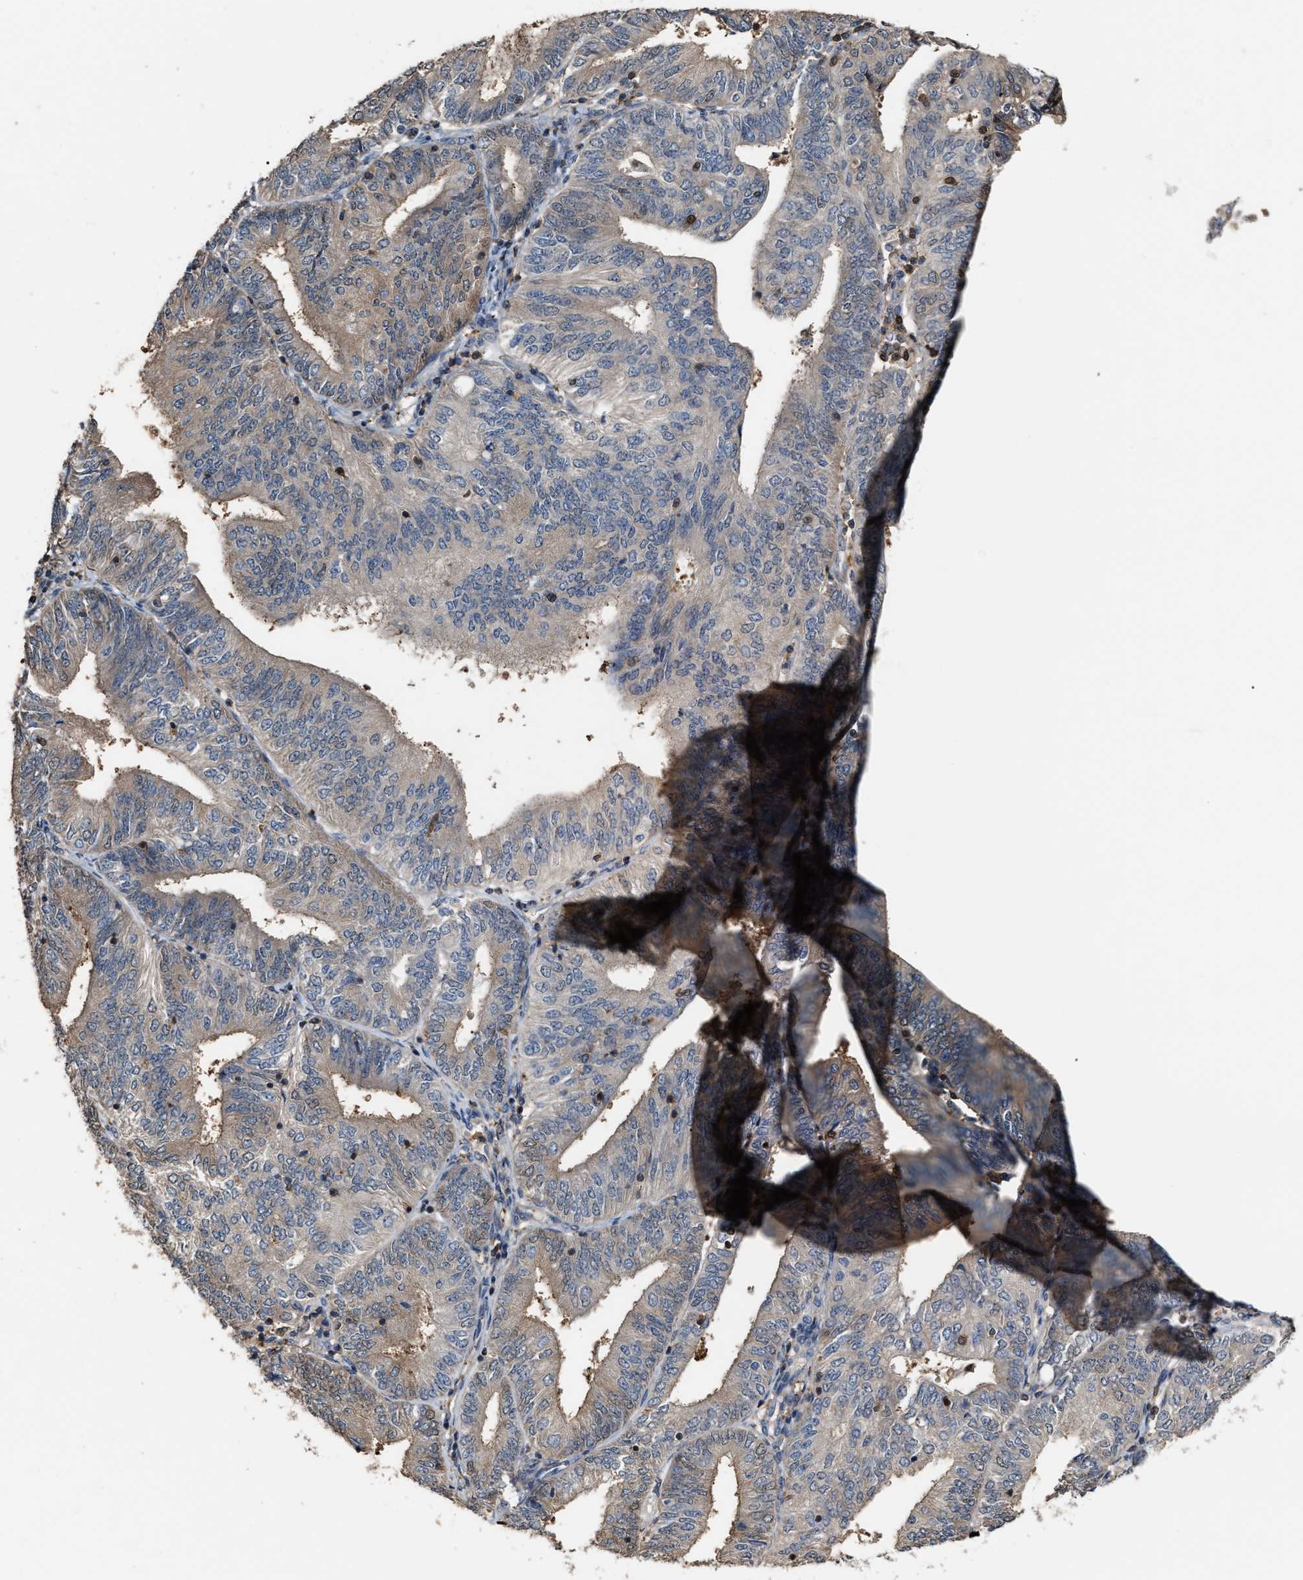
{"staining": {"intensity": "weak", "quantity": "25%-75%", "location": "cytoplasmic/membranous"}, "tissue": "endometrial cancer", "cell_type": "Tumor cells", "image_type": "cancer", "snomed": [{"axis": "morphology", "description": "Adenocarcinoma, NOS"}, {"axis": "topography", "description": "Endometrium"}], "caption": "The image shows immunohistochemical staining of adenocarcinoma (endometrial). There is weak cytoplasmic/membranous staining is seen in about 25%-75% of tumor cells. (Stains: DAB in brown, nuclei in blue, Microscopy: brightfield microscopy at high magnification).", "gene": "MTPN", "patient": {"sex": "female", "age": 58}}